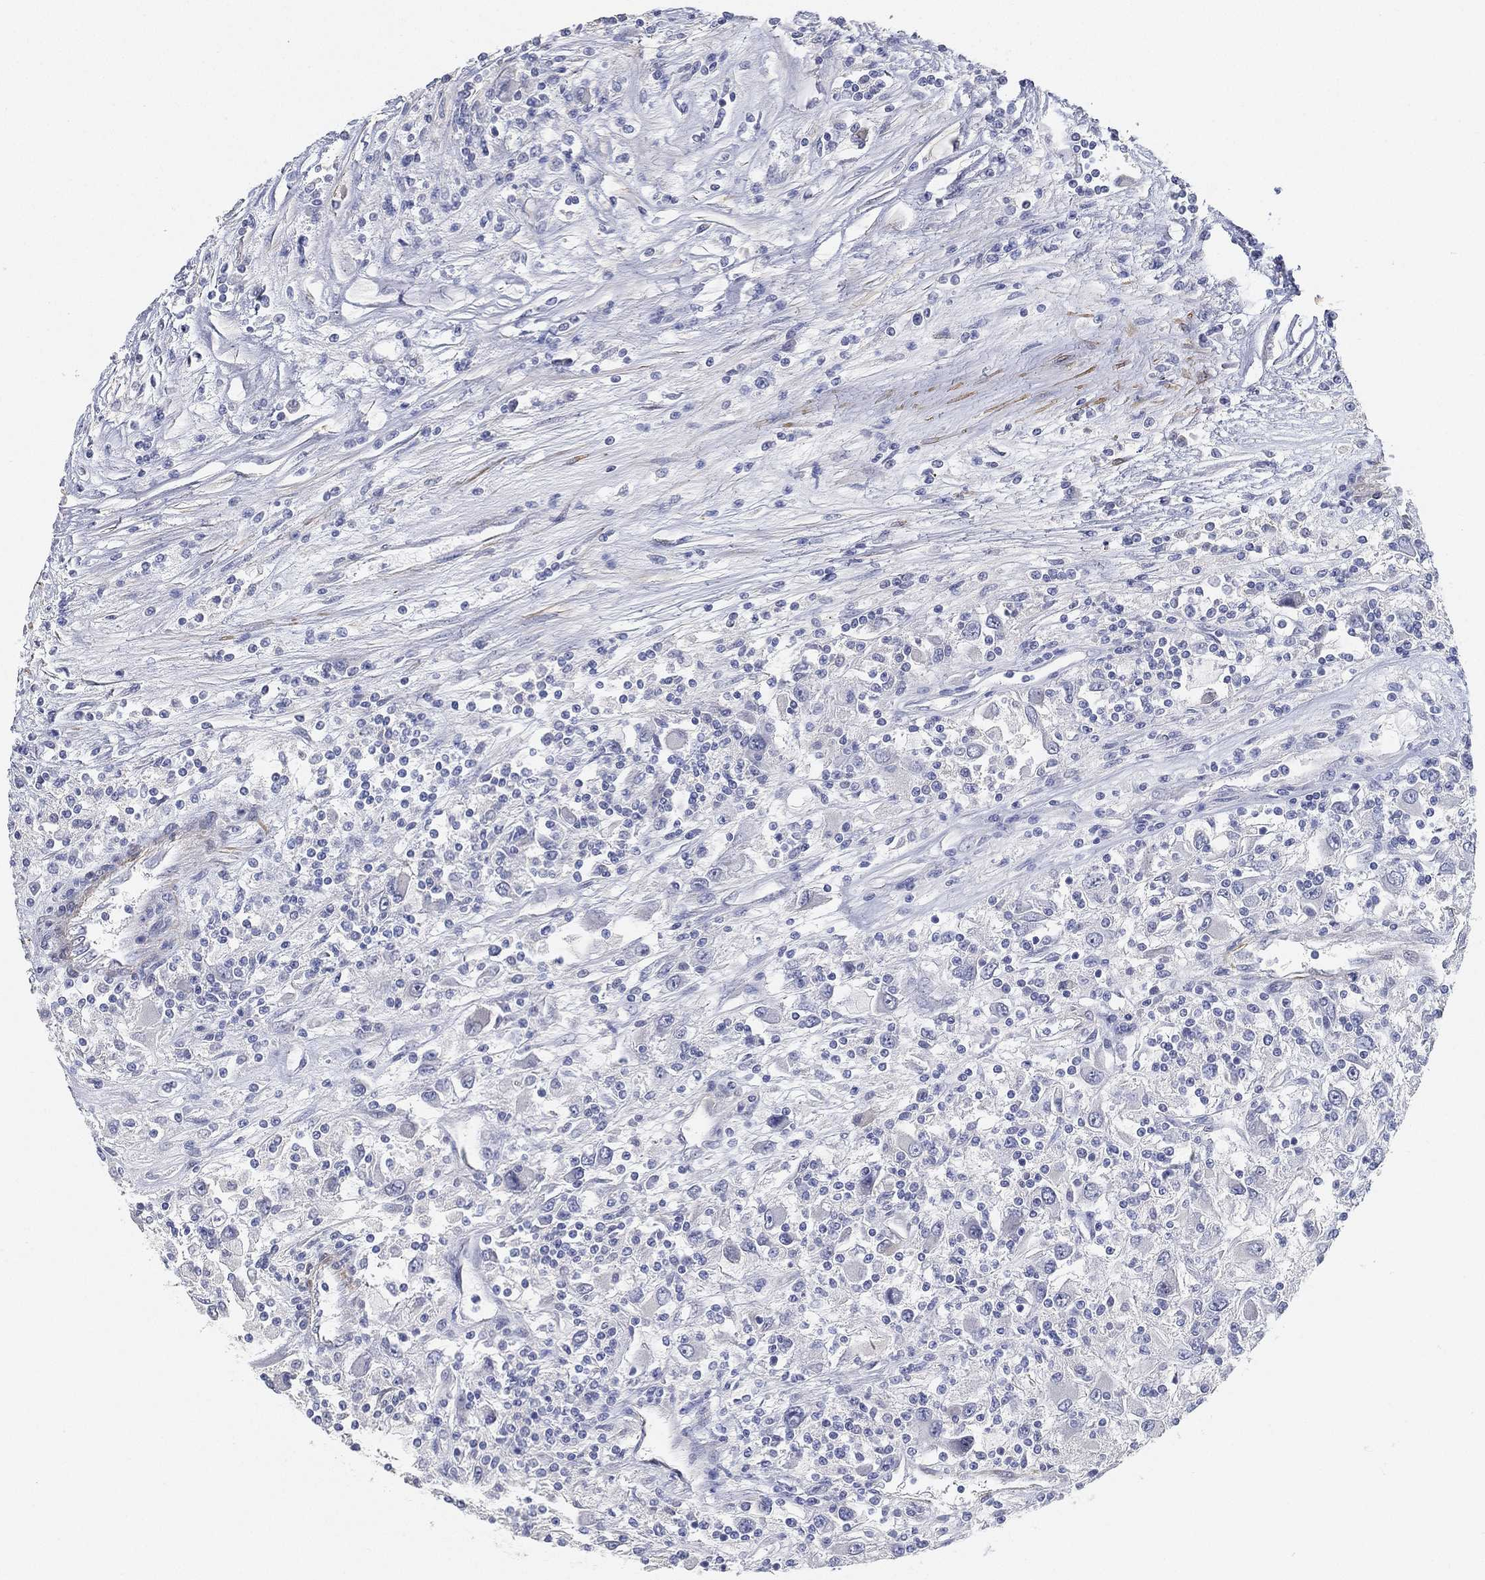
{"staining": {"intensity": "negative", "quantity": "none", "location": "none"}, "tissue": "renal cancer", "cell_type": "Tumor cells", "image_type": "cancer", "snomed": [{"axis": "morphology", "description": "Adenocarcinoma, NOS"}, {"axis": "topography", "description": "Kidney"}], "caption": "Immunohistochemistry (IHC) micrograph of human renal cancer stained for a protein (brown), which exhibits no expression in tumor cells.", "gene": "GPR61", "patient": {"sex": "female", "age": 67}}